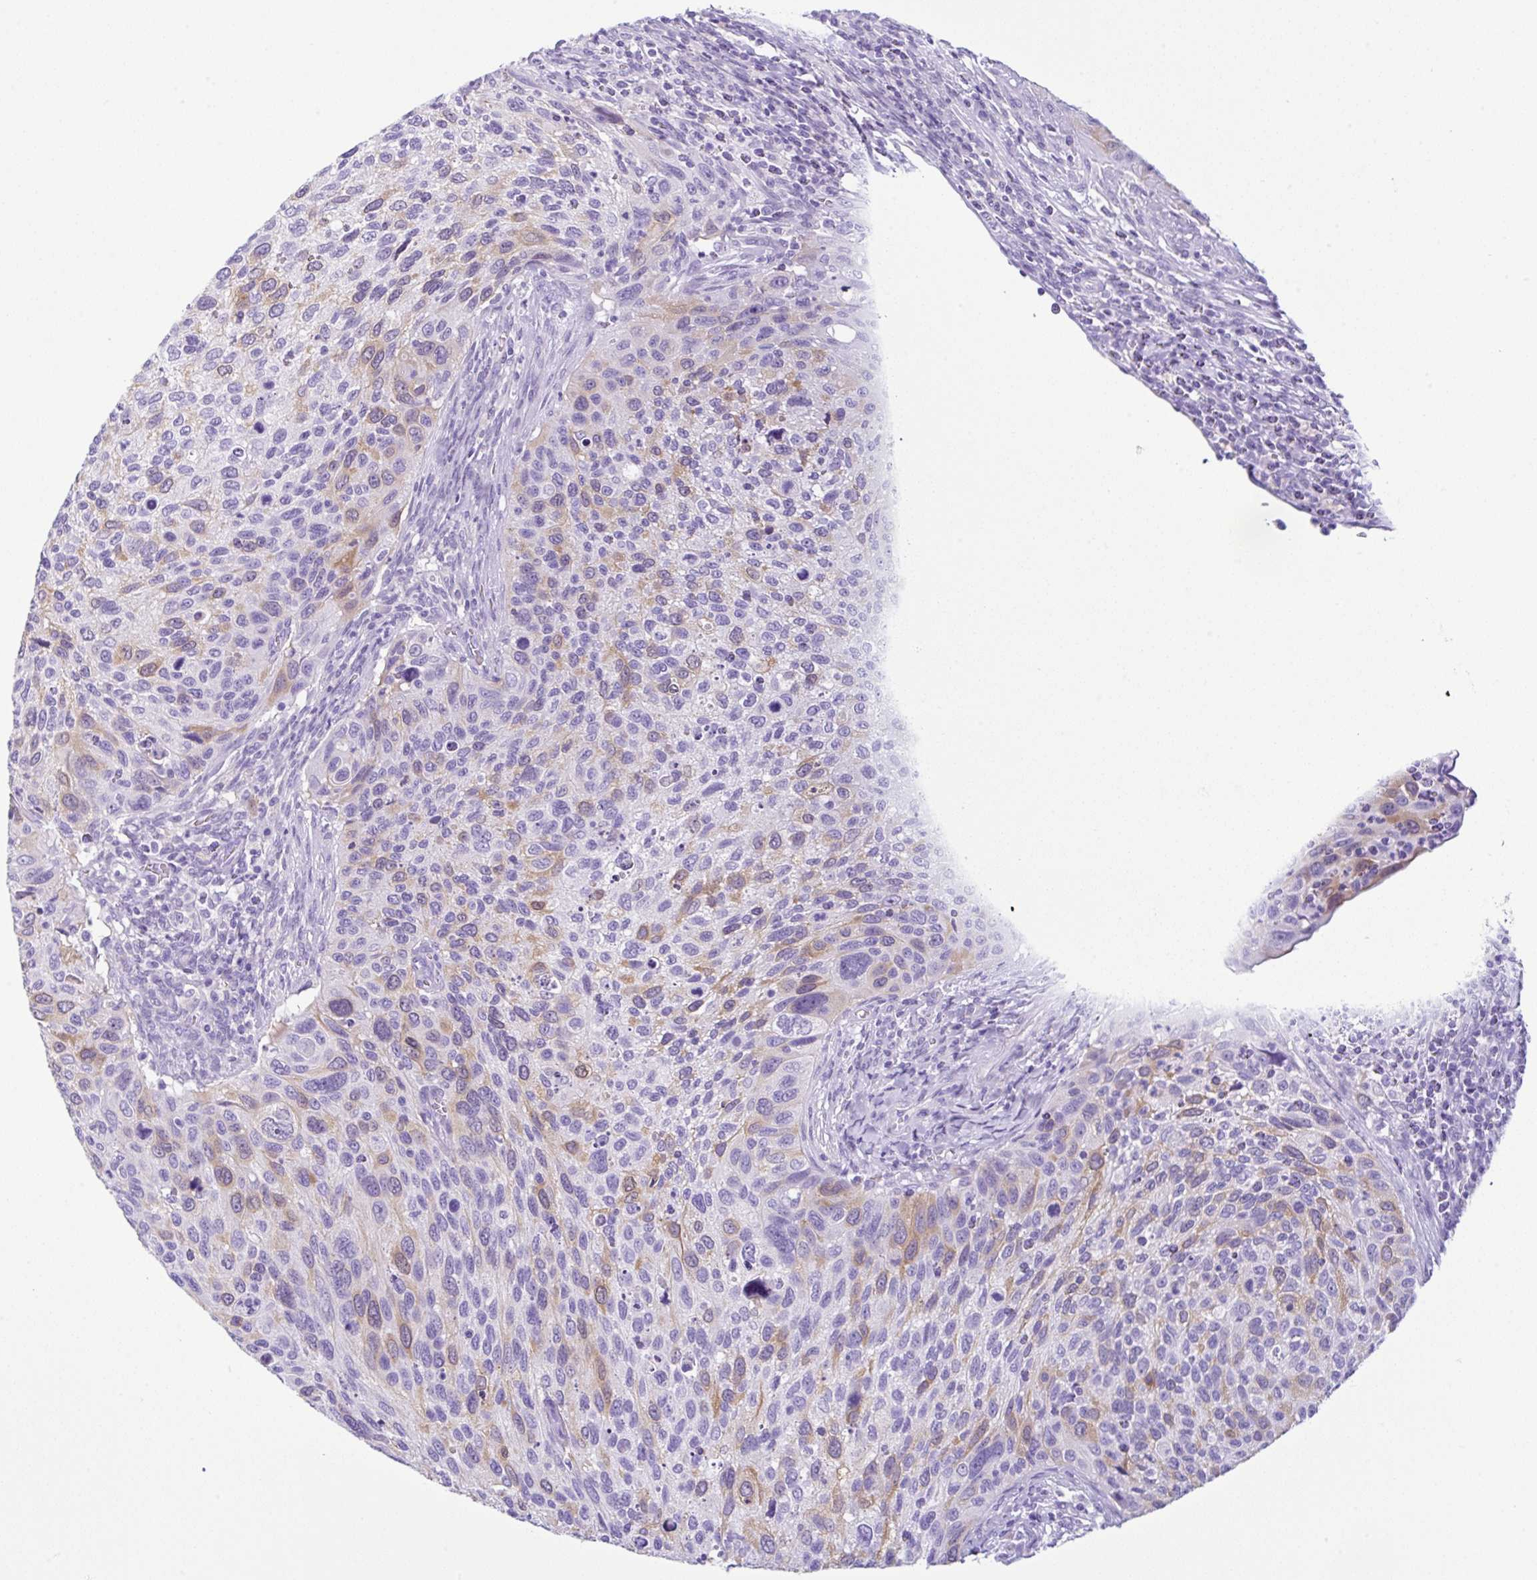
{"staining": {"intensity": "moderate", "quantity": "<25%", "location": "cytoplasmic/membranous"}, "tissue": "cervical cancer", "cell_type": "Tumor cells", "image_type": "cancer", "snomed": [{"axis": "morphology", "description": "Squamous cell carcinoma, NOS"}, {"axis": "topography", "description": "Cervix"}], "caption": "This photomicrograph shows cervical cancer (squamous cell carcinoma) stained with IHC to label a protein in brown. The cytoplasmic/membranous of tumor cells show moderate positivity for the protein. Nuclei are counter-stained blue.", "gene": "RRM2", "patient": {"sex": "female", "age": 70}}